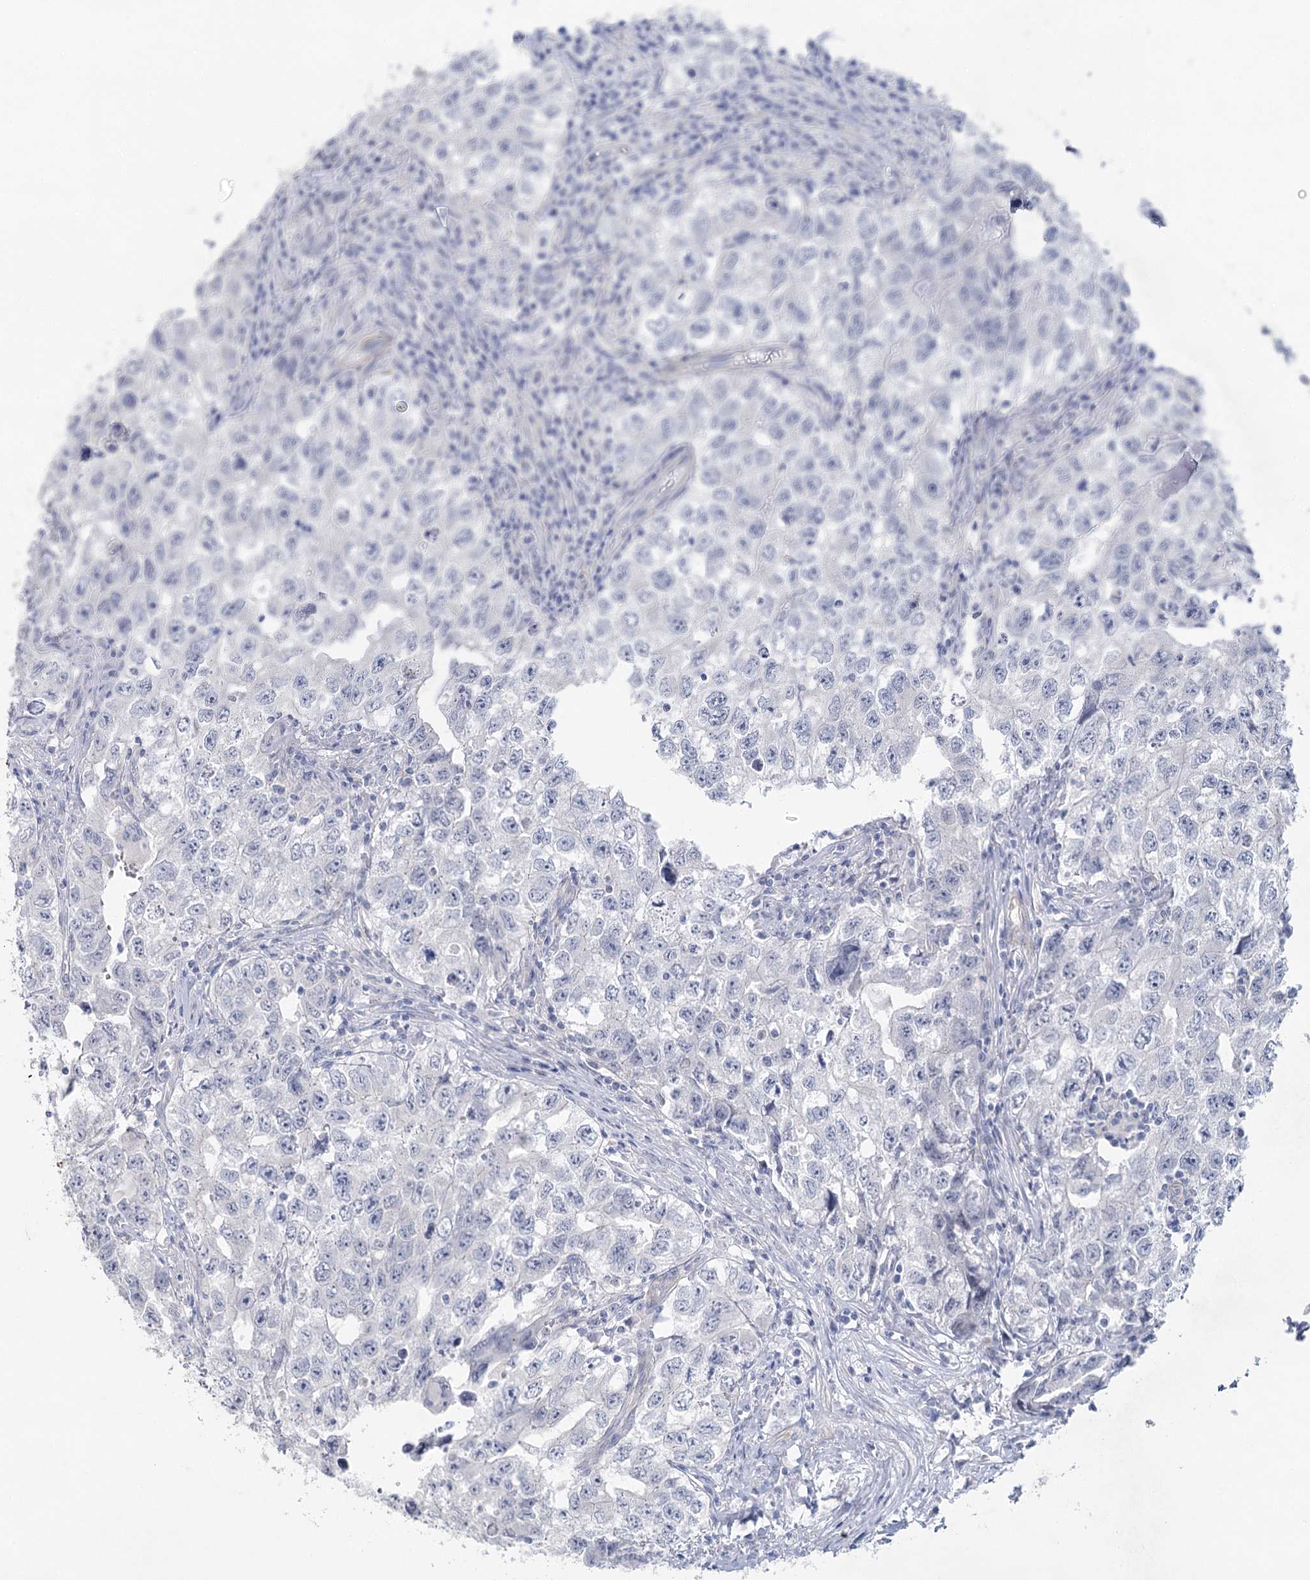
{"staining": {"intensity": "negative", "quantity": "none", "location": "none"}, "tissue": "testis cancer", "cell_type": "Tumor cells", "image_type": "cancer", "snomed": [{"axis": "morphology", "description": "Seminoma, NOS"}, {"axis": "morphology", "description": "Carcinoma, Embryonal, NOS"}, {"axis": "topography", "description": "Testis"}], "caption": "Tumor cells are negative for protein expression in human testis seminoma. (DAB IHC visualized using brightfield microscopy, high magnification).", "gene": "CCDC88A", "patient": {"sex": "male", "age": 43}}